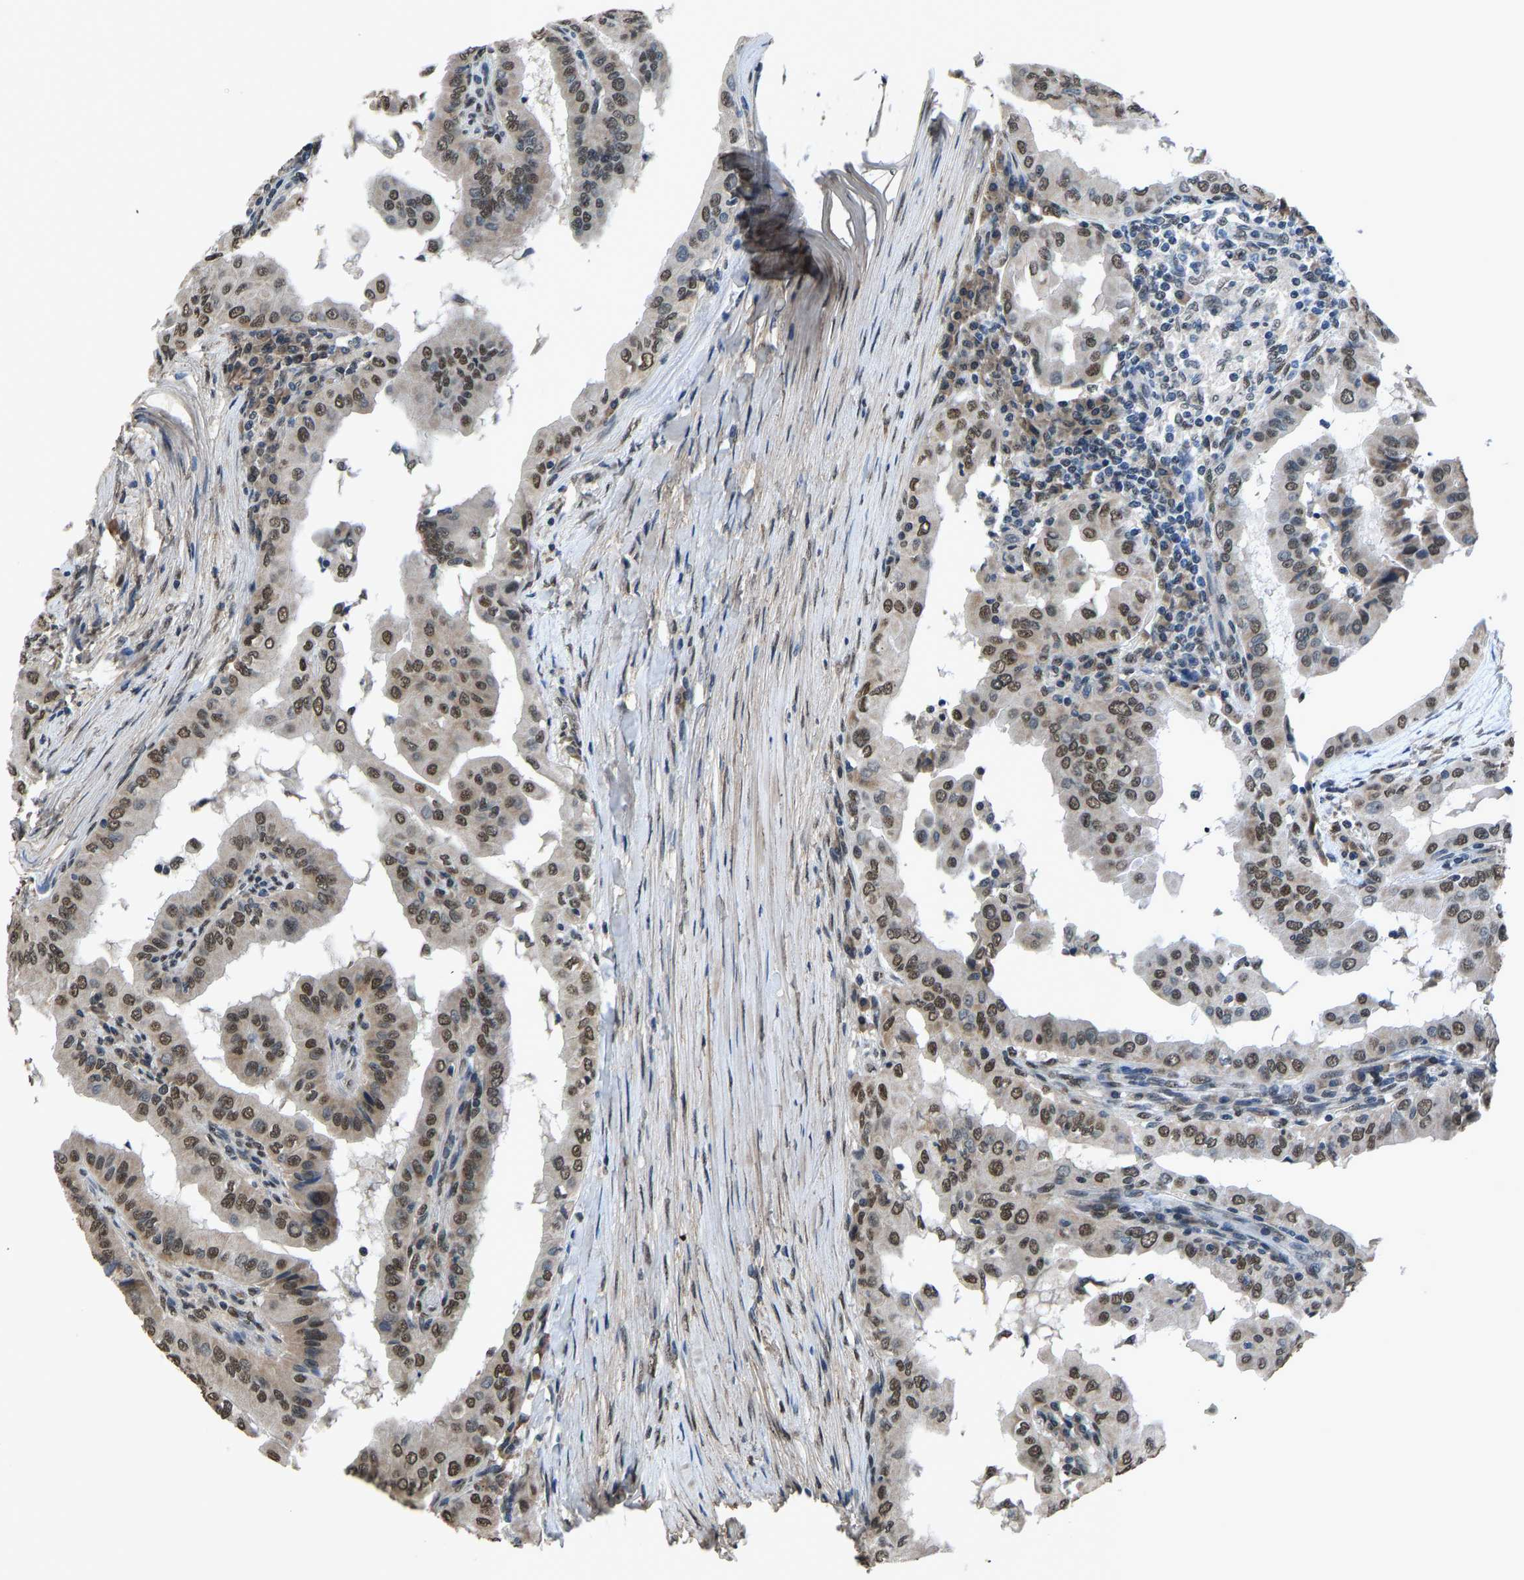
{"staining": {"intensity": "moderate", "quantity": ">75%", "location": "nuclear"}, "tissue": "thyroid cancer", "cell_type": "Tumor cells", "image_type": "cancer", "snomed": [{"axis": "morphology", "description": "Papillary adenocarcinoma, NOS"}, {"axis": "topography", "description": "Thyroid gland"}], "caption": "Immunohistochemistry (IHC) photomicrograph of human thyroid cancer (papillary adenocarcinoma) stained for a protein (brown), which demonstrates medium levels of moderate nuclear expression in approximately >75% of tumor cells.", "gene": "FOS", "patient": {"sex": "male", "age": 33}}